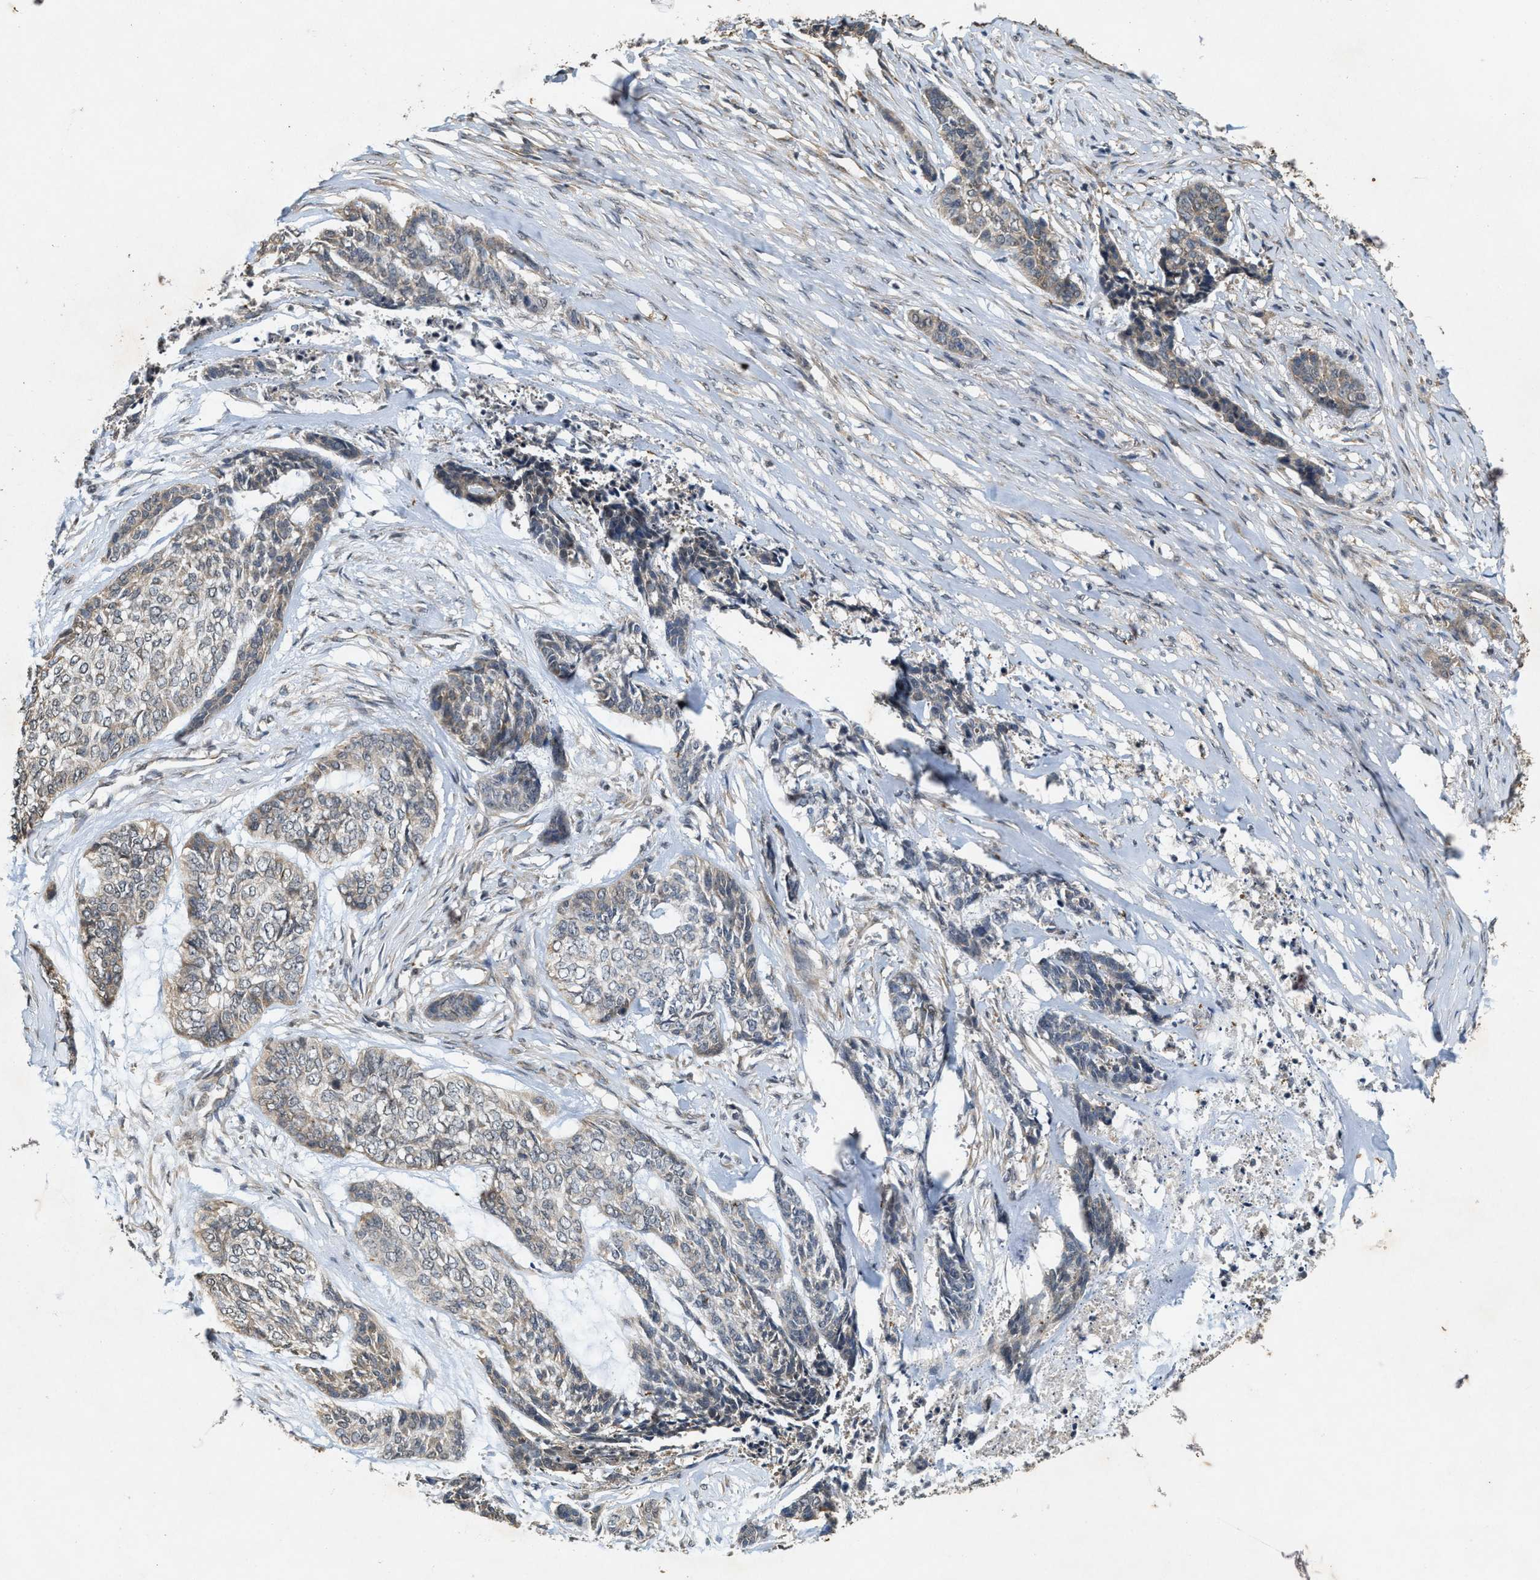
{"staining": {"intensity": "weak", "quantity": "25%-75%", "location": "cytoplasmic/membranous"}, "tissue": "skin cancer", "cell_type": "Tumor cells", "image_type": "cancer", "snomed": [{"axis": "morphology", "description": "Basal cell carcinoma"}, {"axis": "topography", "description": "Skin"}], "caption": "Protein analysis of skin cancer tissue demonstrates weak cytoplasmic/membranous staining in approximately 25%-75% of tumor cells.", "gene": "KIF21A", "patient": {"sex": "female", "age": 64}}